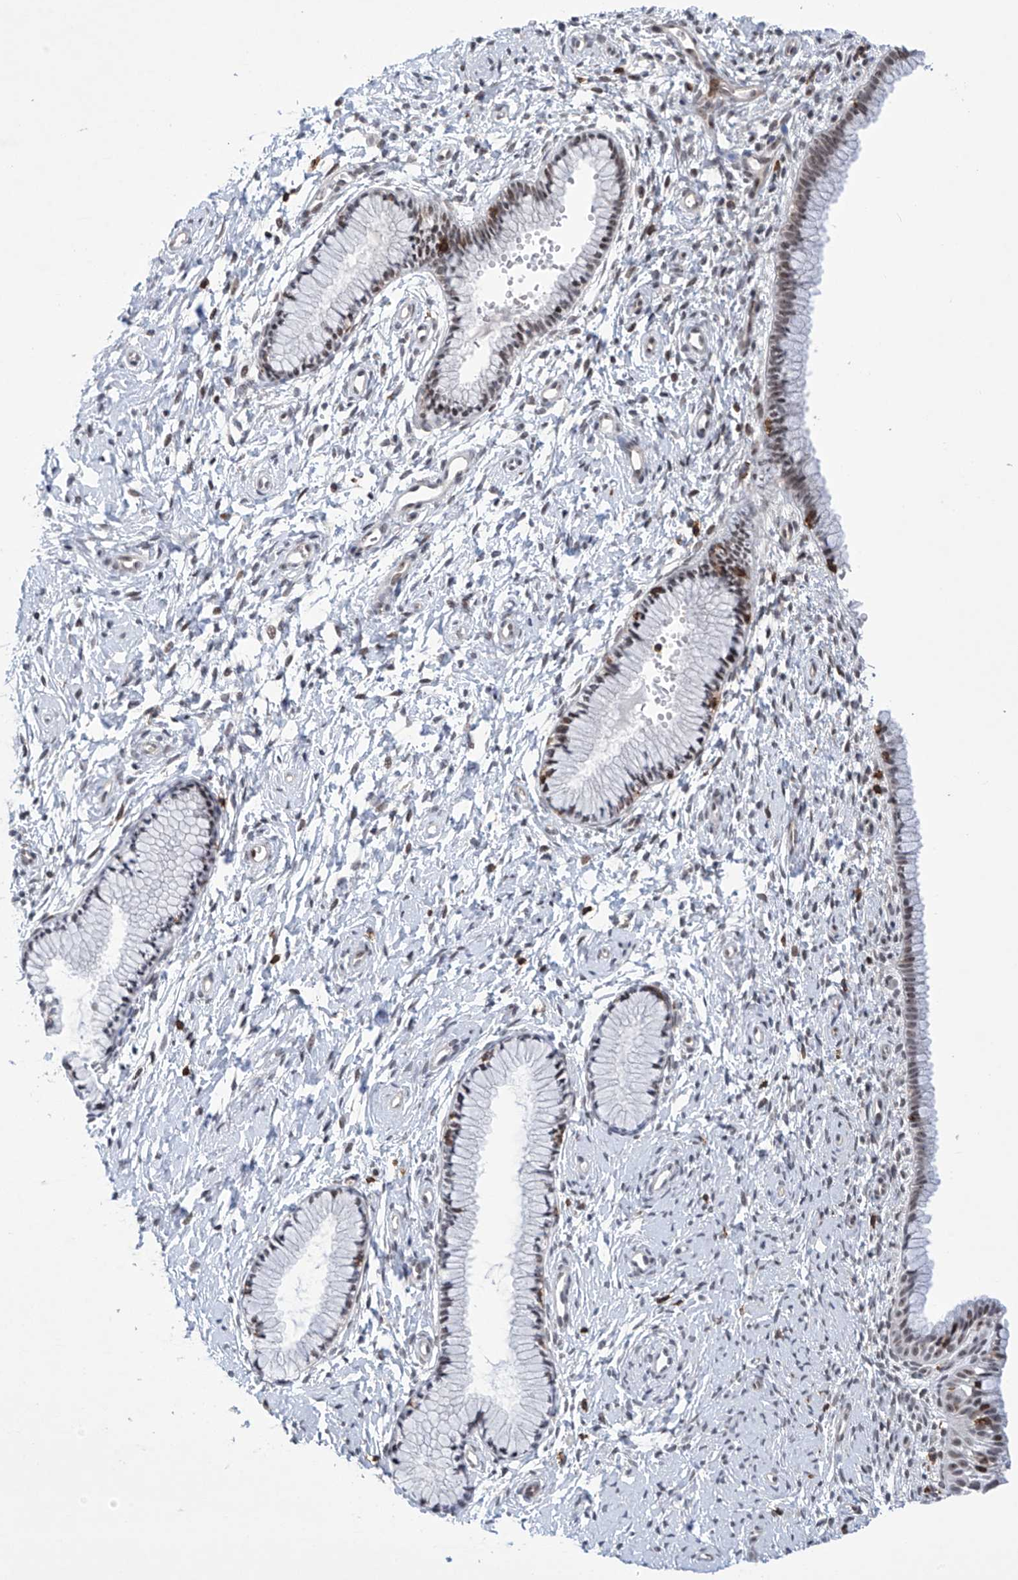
{"staining": {"intensity": "moderate", "quantity": "<25%", "location": "nuclear"}, "tissue": "cervix", "cell_type": "Glandular cells", "image_type": "normal", "snomed": [{"axis": "morphology", "description": "Normal tissue, NOS"}, {"axis": "topography", "description": "Cervix"}], "caption": "This is a micrograph of IHC staining of benign cervix, which shows moderate positivity in the nuclear of glandular cells.", "gene": "MSL3", "patient": {"sex": "female", "age": 33}}